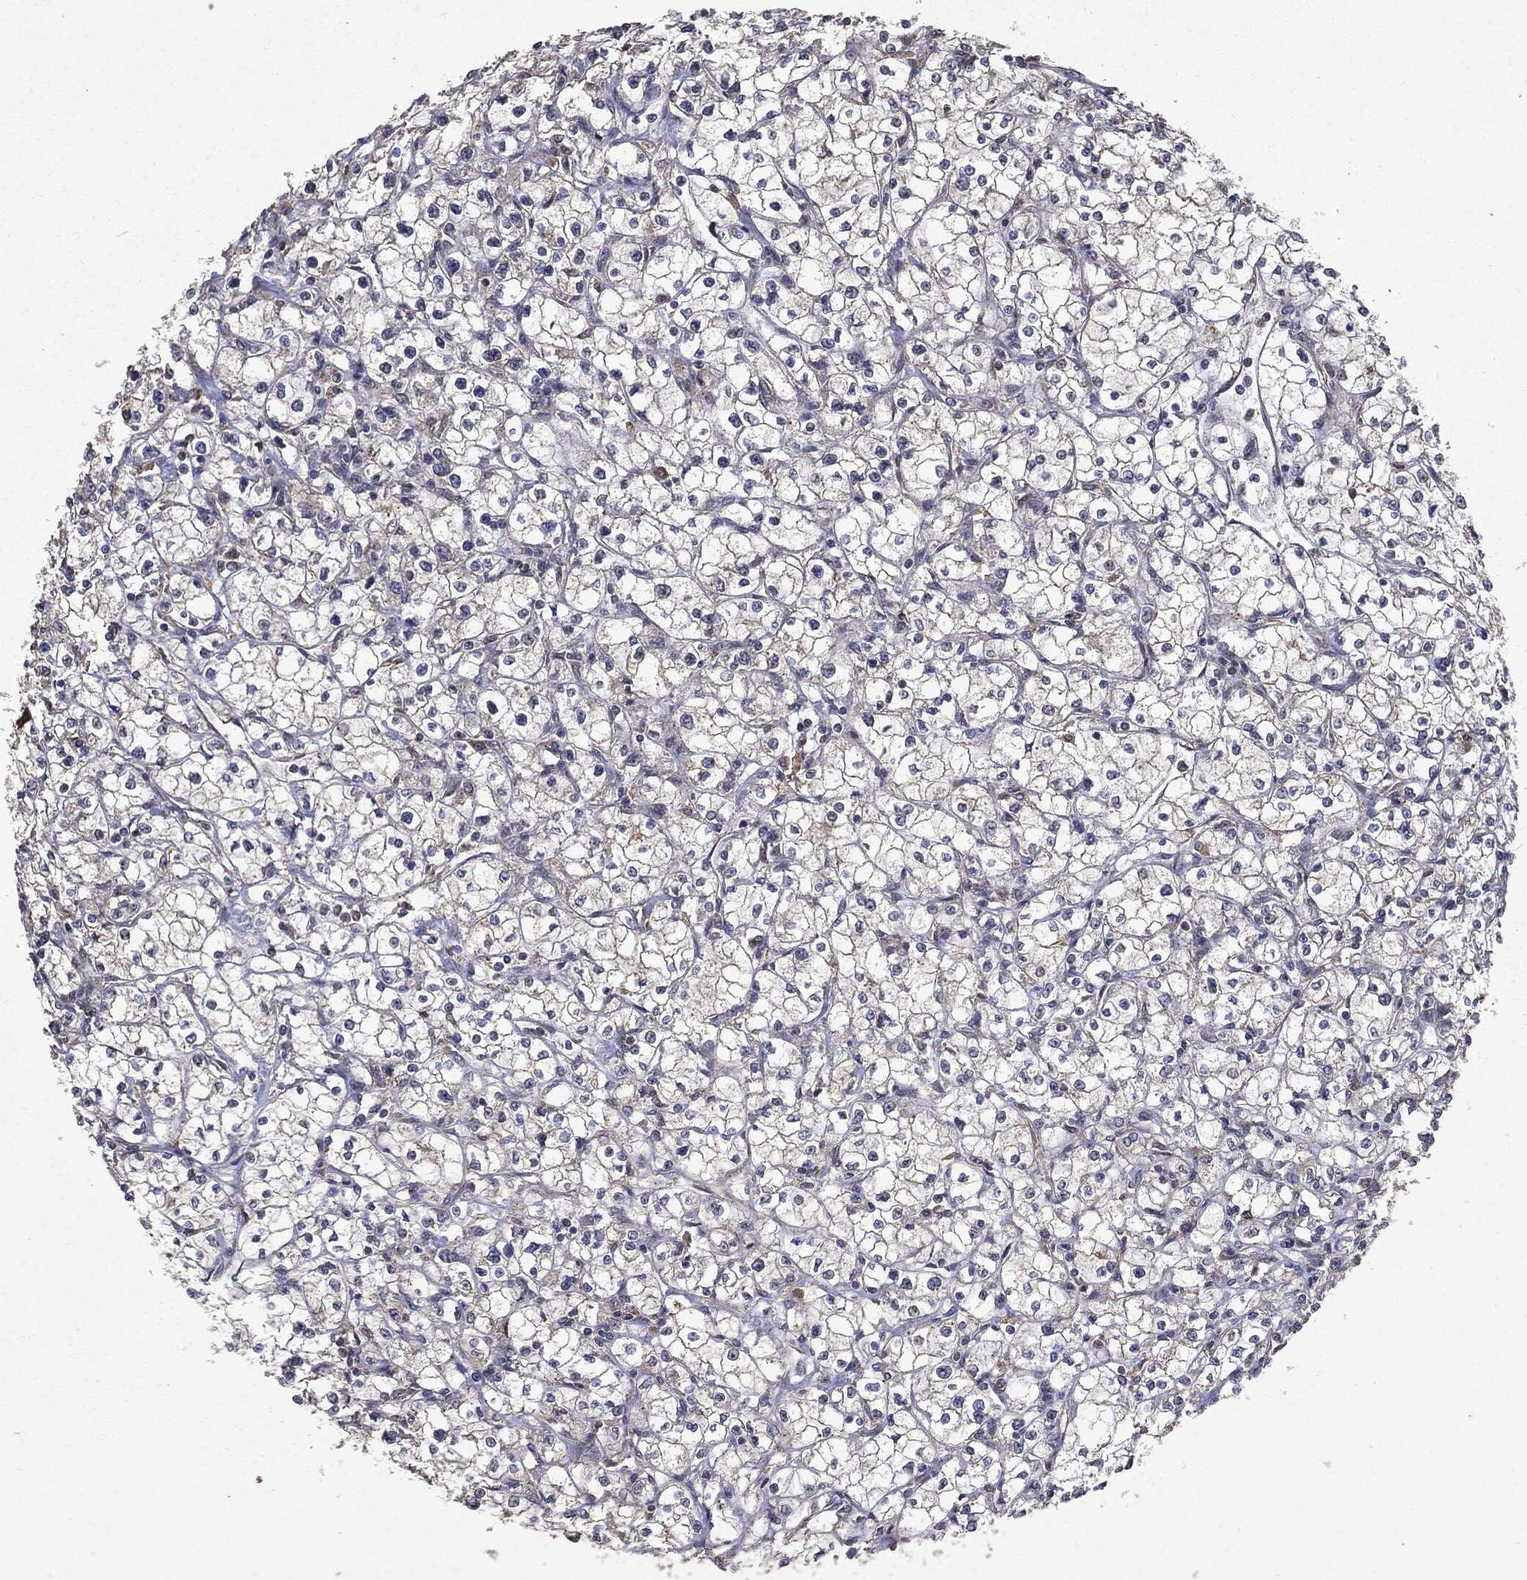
{"staining": {"intensity": "negative", "quantity": "none", "location": "none"}, "tissue": "renal cancer", "cell_type": "Tumor cells", "image_type": "cancer", "snomed": [{"axis": "morphology", "description": "Adenocarcinoma, NOS"}, {"axis": "topography", "description": "Kidney"}], "caption": "The immunohistochemistry (IHC) photomicrograph has no significant positivity in tumor cells of renal adenocarcinoma tissue.", "gene": "PTEN", "patient": {"sex": "male", "age": 67}}